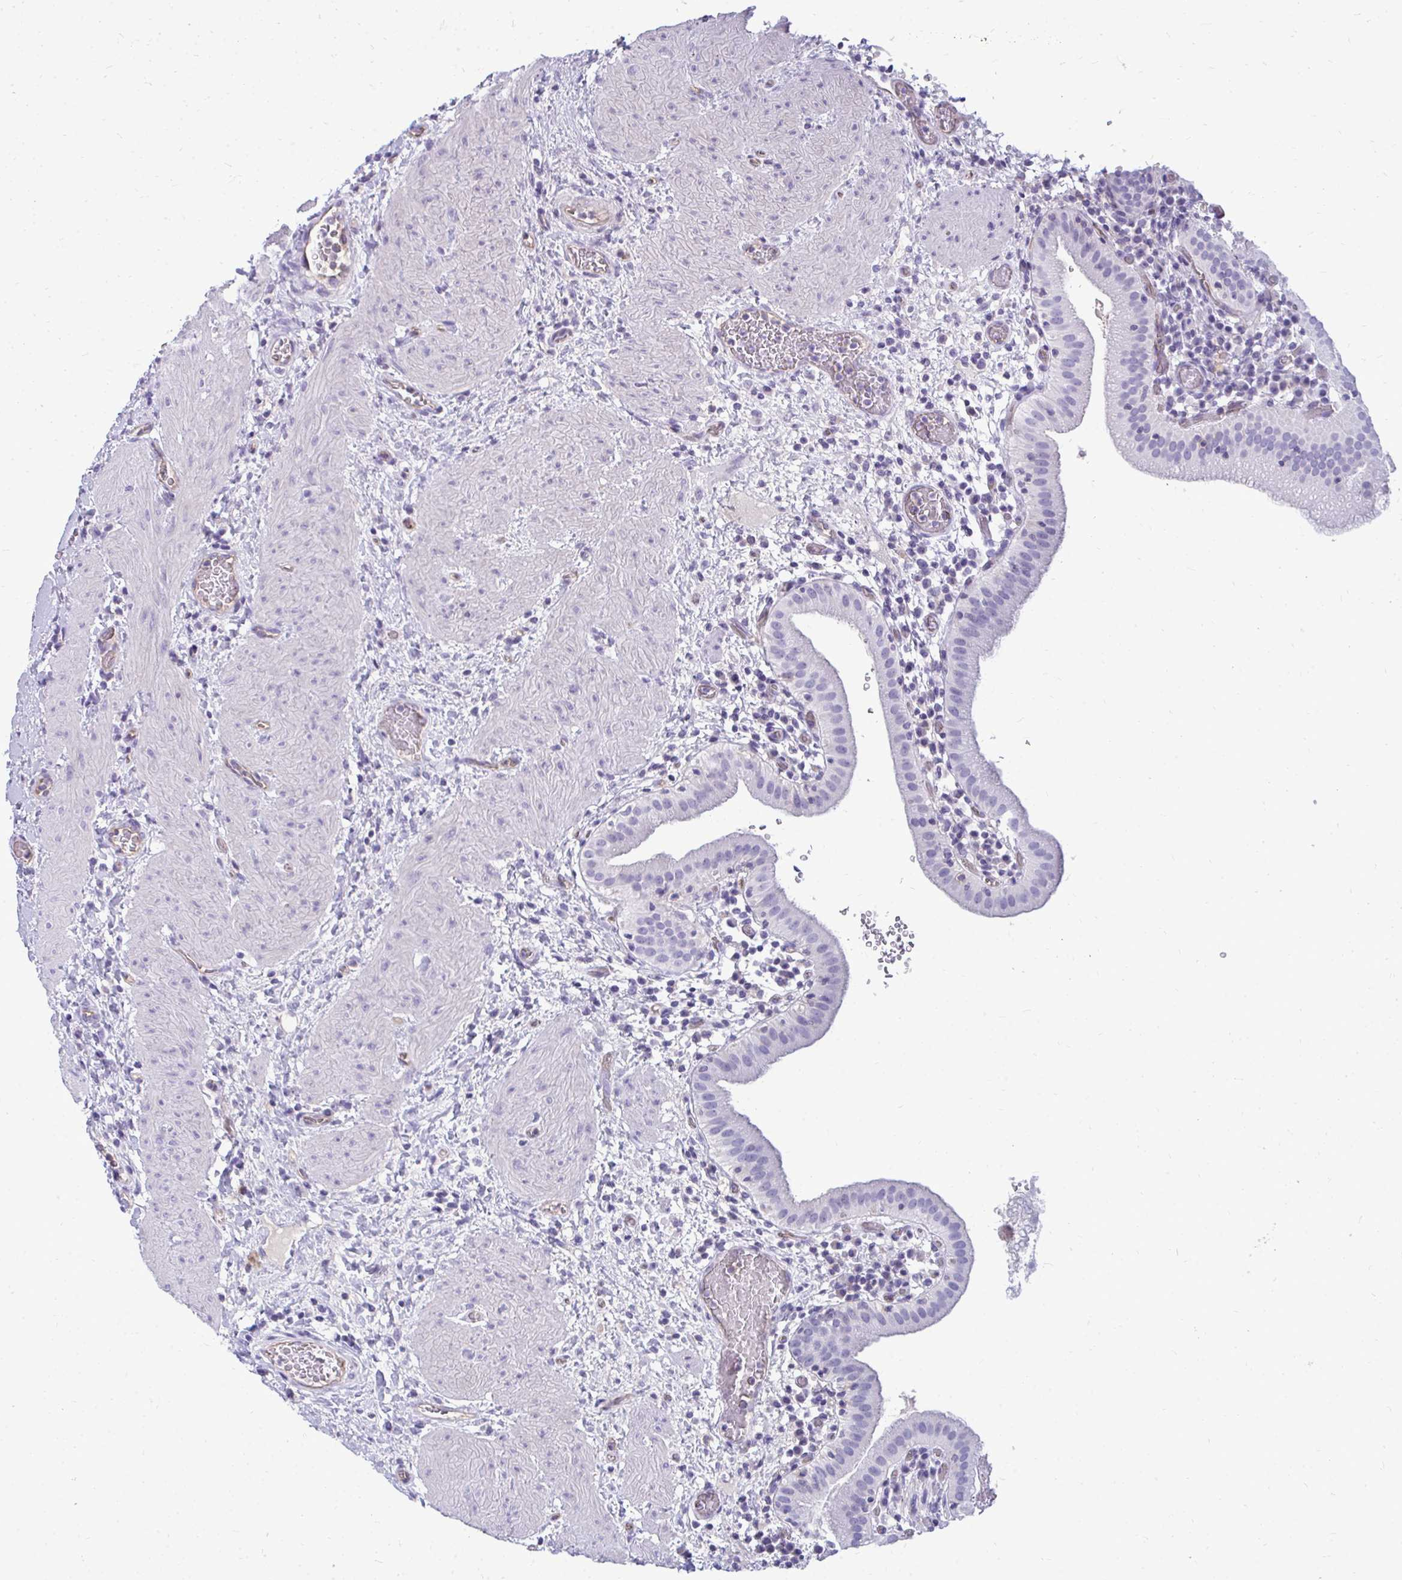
{"staining": {"intensity": "weak", "quantity": "<25%", "location": "cytoplasmic/membranous"}, "tissue": "gallbladder", "cell_type": "Glandular cells", "image_type": "normal", "snomed": [{"axis": "morphology", "description": "Normal tissue, NOS"}, {"axis": "topography", "description": "Gallbladder"}], "caption": "The photomicrograph reveals no staining of glandular cells in normal gallbladder.", "gene": "FABP3", "patient": {"sex": "male", "age": 26}}